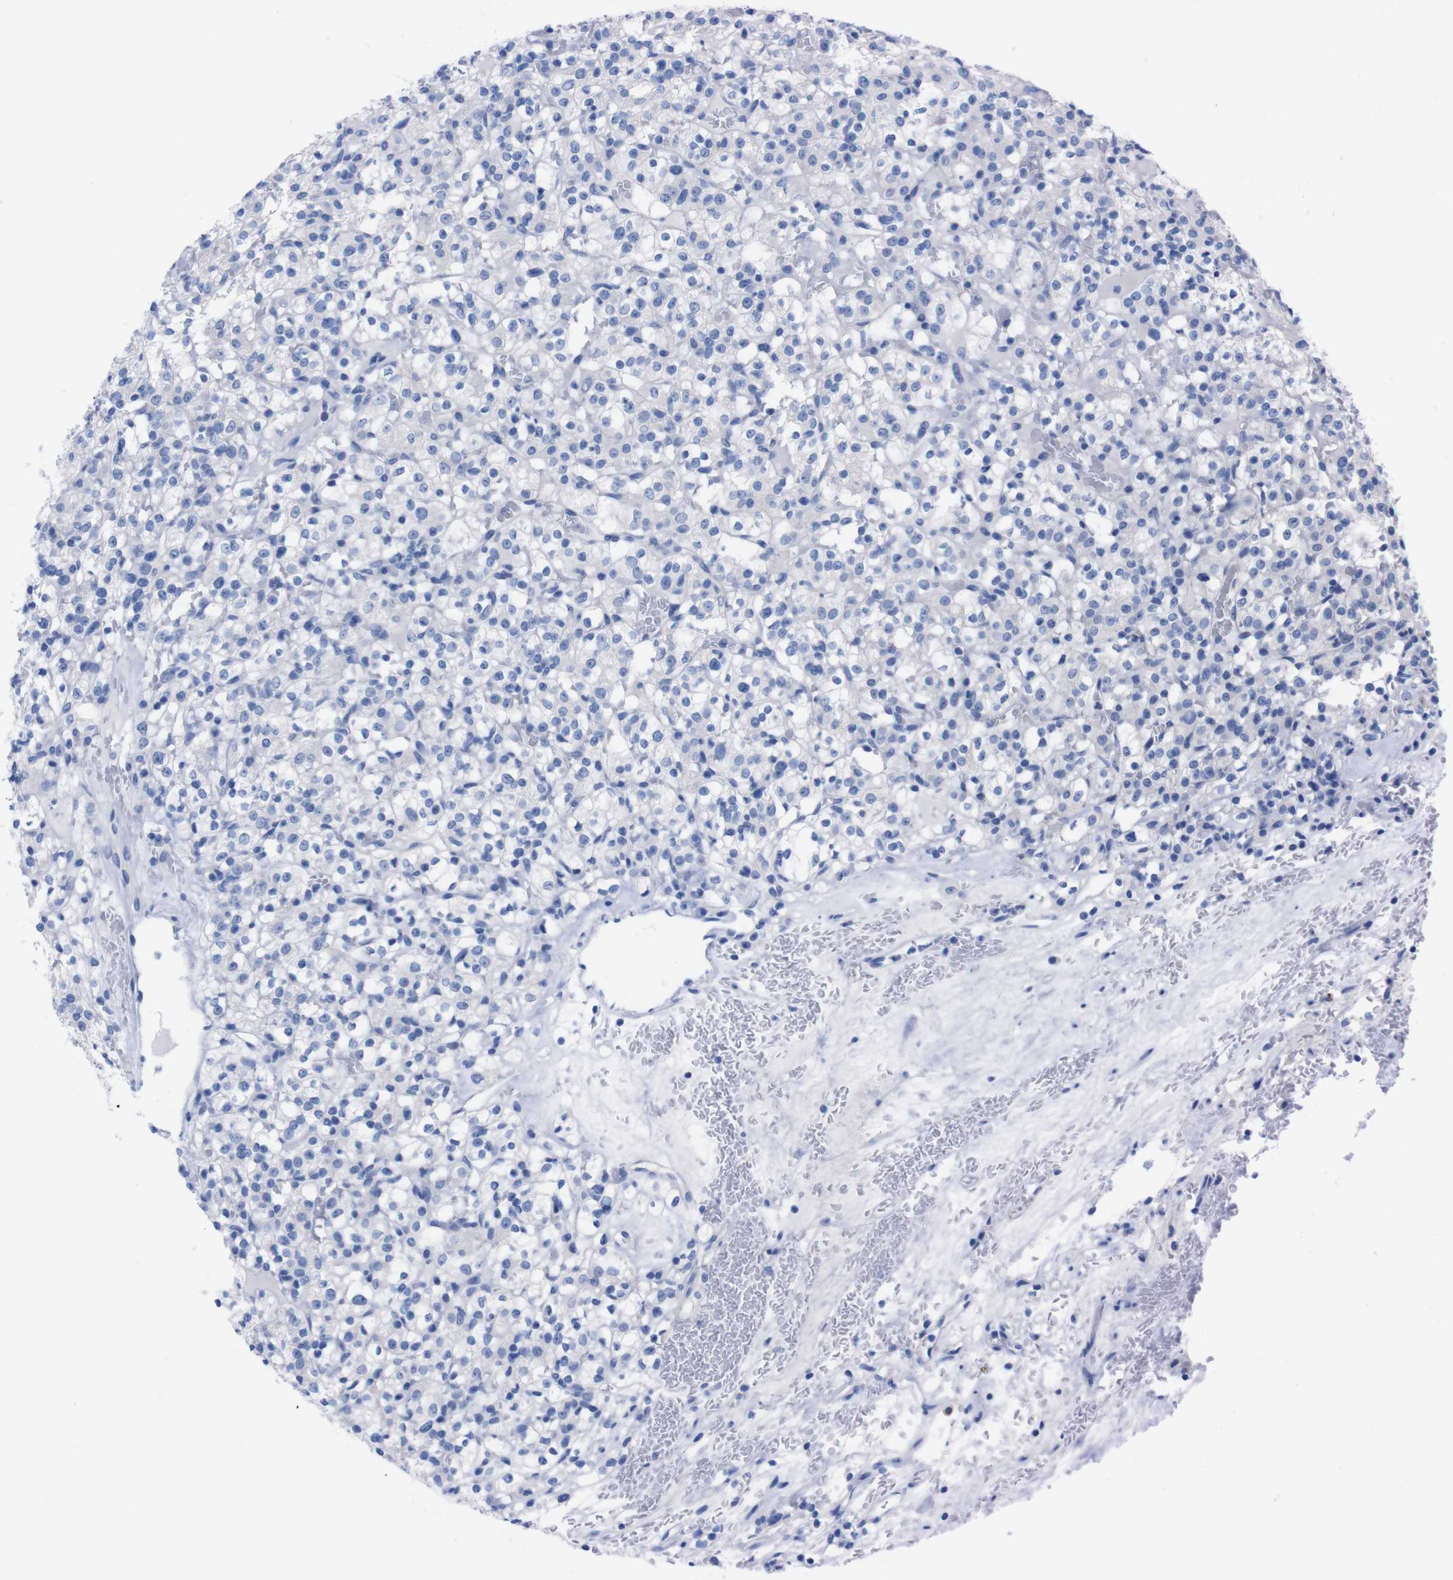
{"staining": {"intensity": "negative", "quantity": "none", "location": "none"}, "tissue": "renal cancer", "cell_type": "Tumor cells", "image_type": "cancer", "snomed": [{"axis": "morphology", "description": "Normal tissue, NOS"}, {"axis": "morphology", "description": "Adenocarcinoma, NOS"}, {"axis": "topography", "description": "Kidney"}], "caption": "An immunohistochemistry photomicrograph of renal cancer (adenocarcinoma) is shown. There is no staining in tumor cells of renal cancer (adenocarcinoma).", "gene": "TMEM243", "patient": {"sex": "female", "age": 72}}